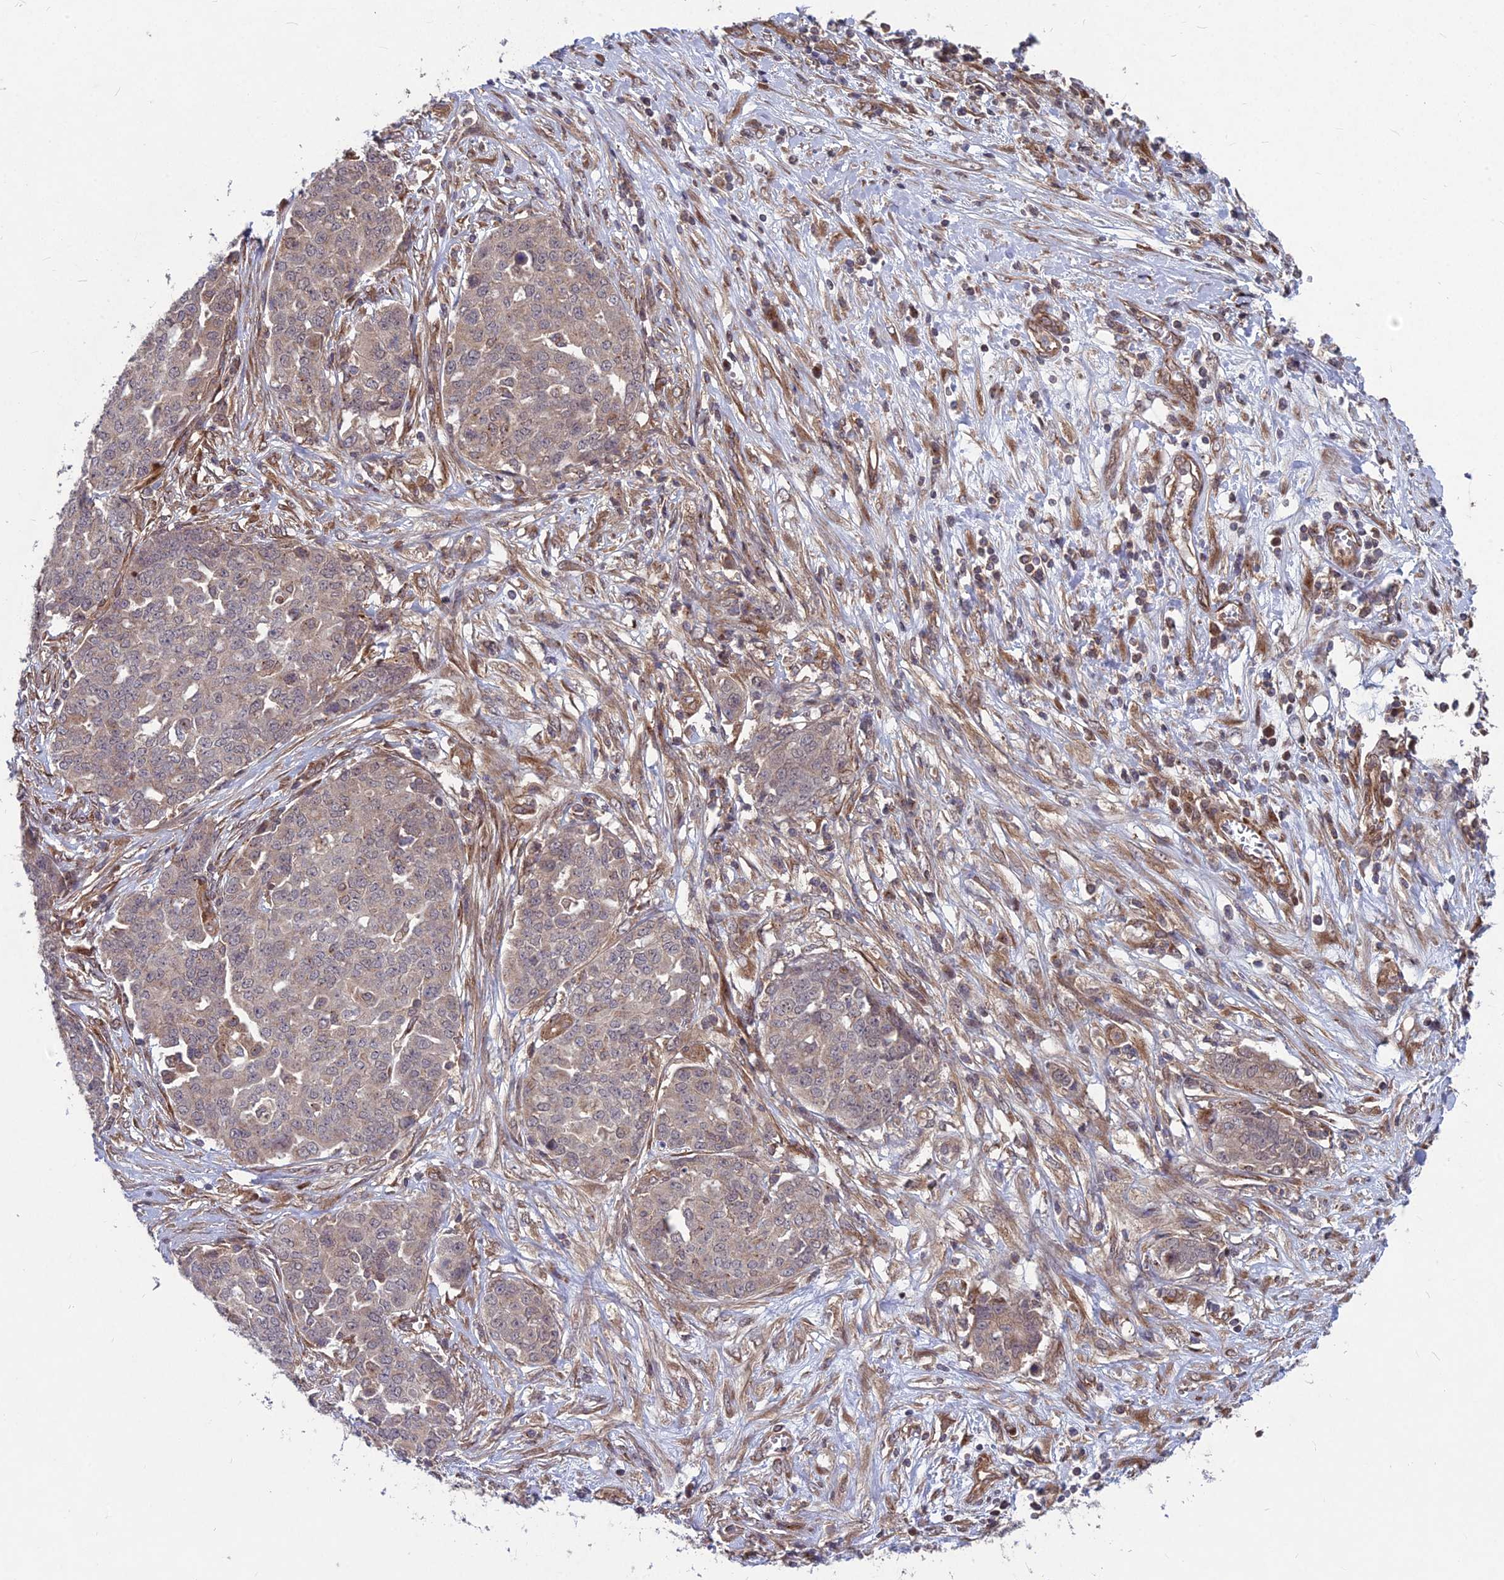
{"staining": {"intensity": "weak", "quantity": "<25%", "location": "cytoplasmic/membranous"}, "tissue": "ovarian cancer", "cell_type": "Tumor cells", "image_type": "cancer", "snomed": [{"axis": "morphology", "description": "Cystadenocarcinoma, serous, NOS"}, {"axis": "topography", "description": "Soft tissue"}, {"axis": "topography", "description": "Ovary"}], "caption": "IHC micrograph of ovarian serous cystadenocarcinoma stained for a protein (brown), which displays no expression in tumor cells. (DAB (3,3'-diaminobenzidine) IHC with hematoxylin counter stain).", "gene": "MFSD8", "patient": {"sex": "female", "age": 57}}